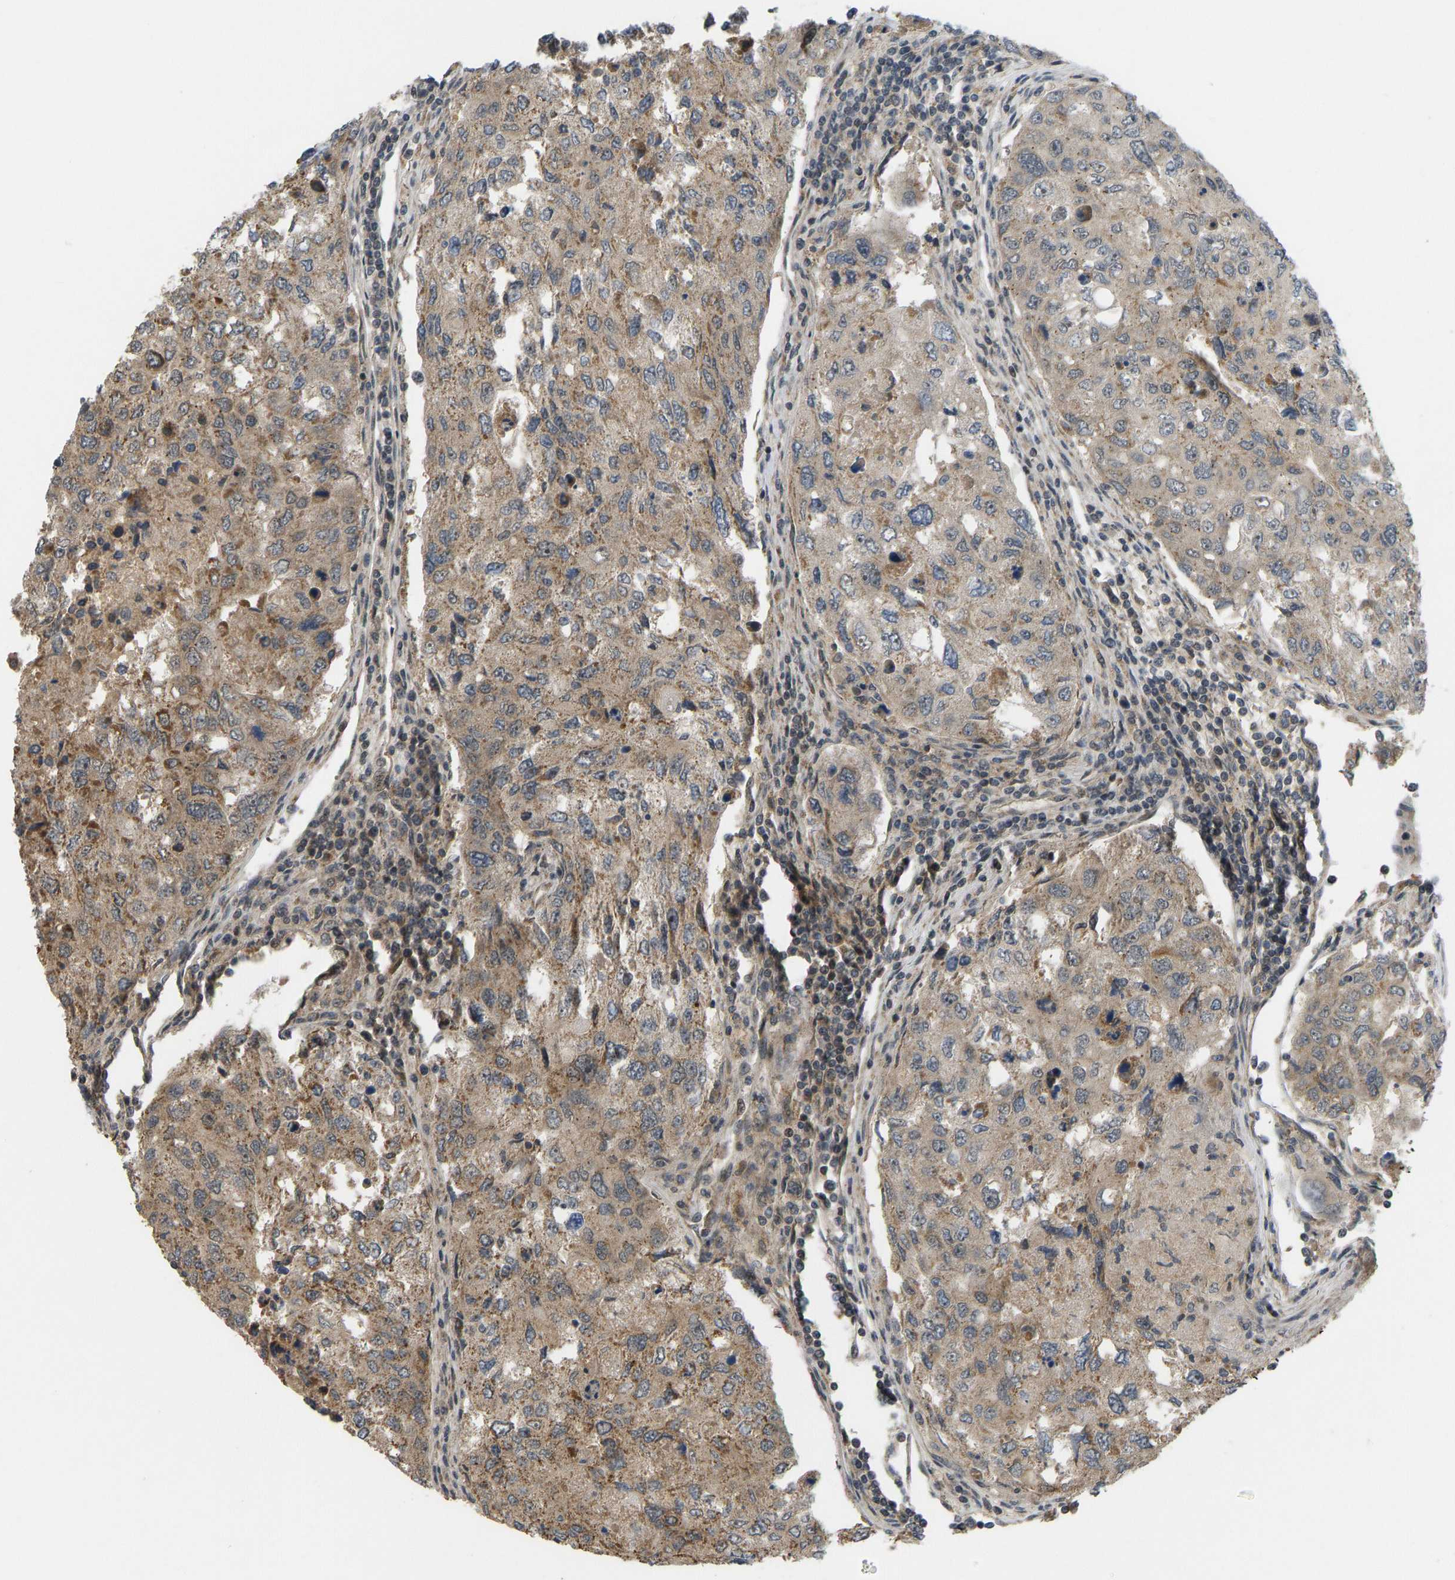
{"staining": {"intensity": "moderate", "quantity": ">75%", "location": "cytoplasmic/membranous,nuclear"}, "tissue": "urothelial cancer", "cell_type": "Tumor cells", "image_type": "cancer", "snomed": [{"axis": "morphology", "description": "Urothelial carcinoma, High grade"}, {"axis": "topography", "description": "Lymph node"}, {"axis": "topography", "description": "Urinary bladder"}], "caption": "The image displays staining of high-grade urothelial carcinoma, revealing moderate cytoplasmic/membranous and nuclear protein positivity (brown color) within tumor cells.", "gene": "ACADS", "patient": {"sex": "male", "age": 51}}